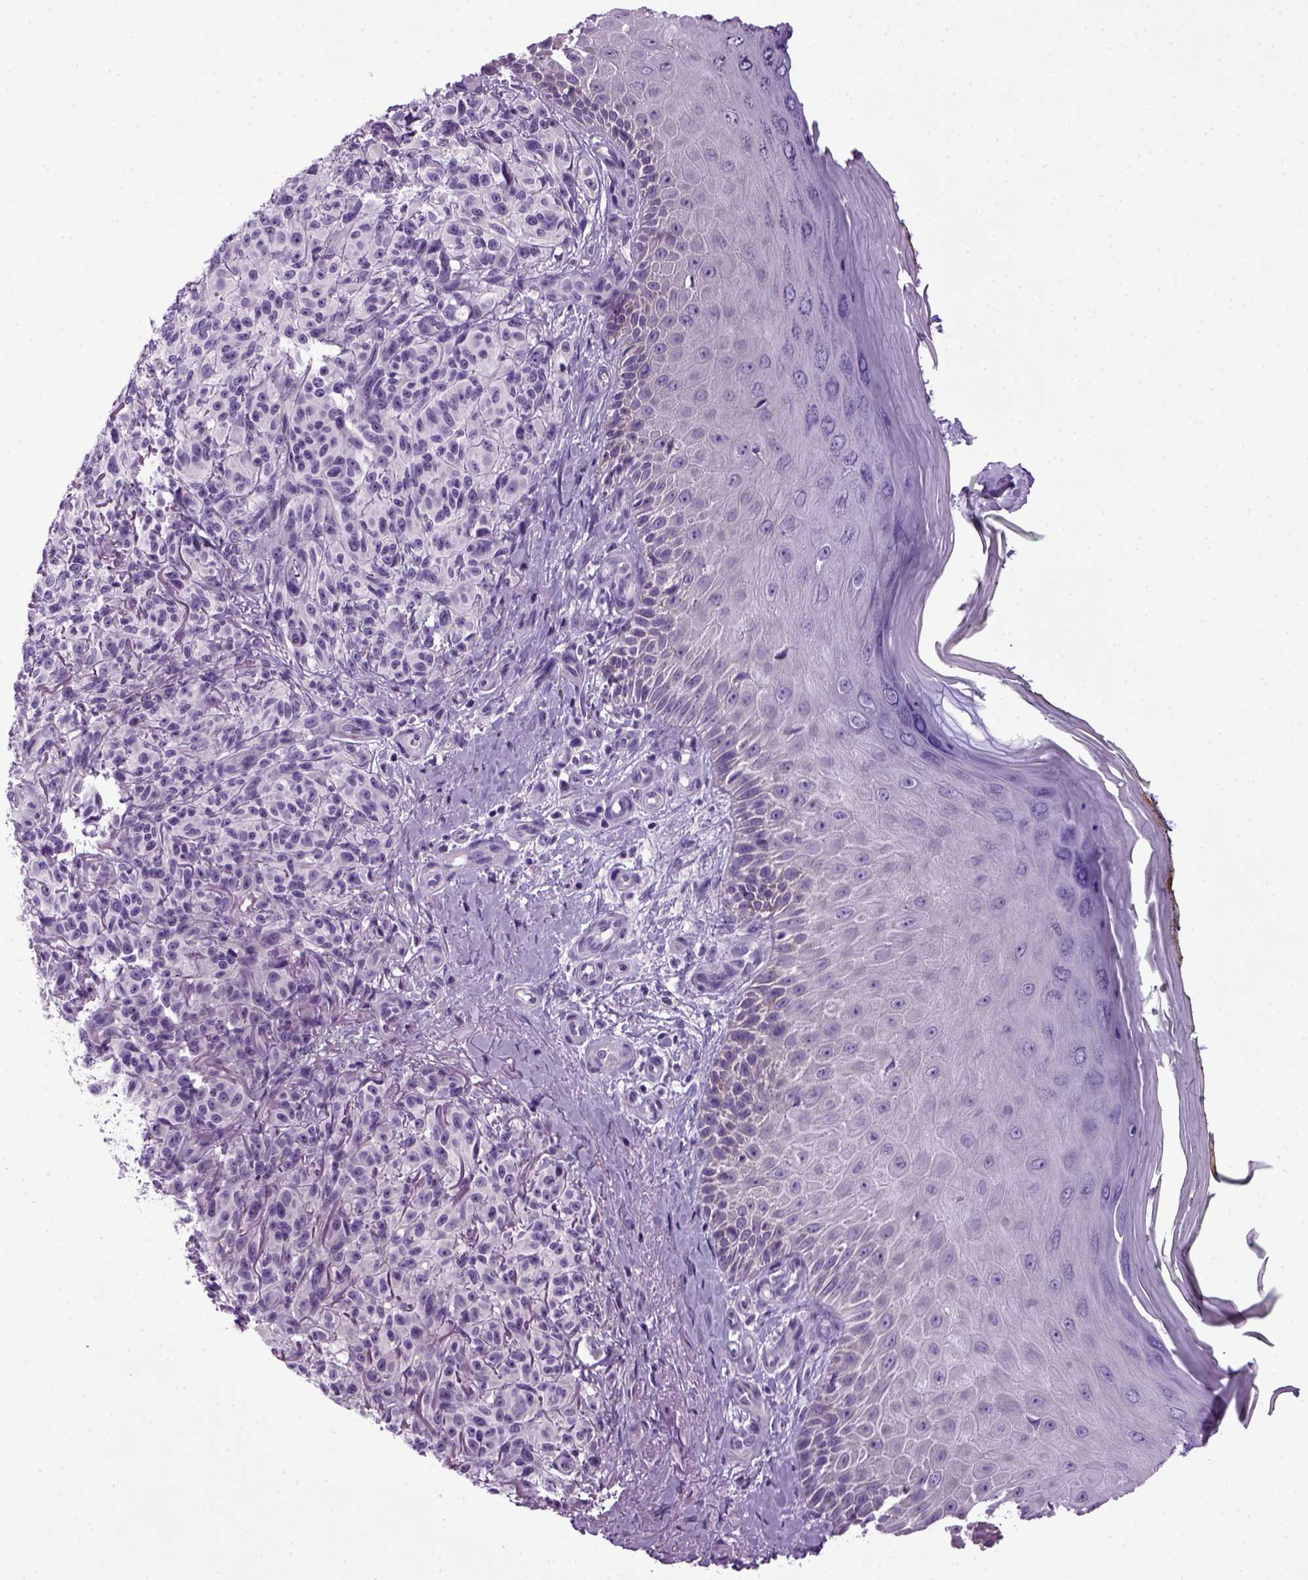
{"staining": {"intensity": "negative", "quantity": "none", "location": "none"}, "tissue": "melanoma", "cell_type": "Tumor cells", "image_type": "cancer", "snomed": [{"axis": "morphology", "description": "Malignant melanoma, NOS"}, {"axis": "topography", "description": "Skin"}], "caption": "A high-resolution photomicrograph shows immunohistochemistry (IHC) staining of malignant melanoma, which exhibits no significant positivity in tumor cells. The staining is performed using DAB brown chromogen with nuclei counter-stained in using hematoxylin.", "gene": "HMCN2", "patient": {"sex": "female", "age": 85}}